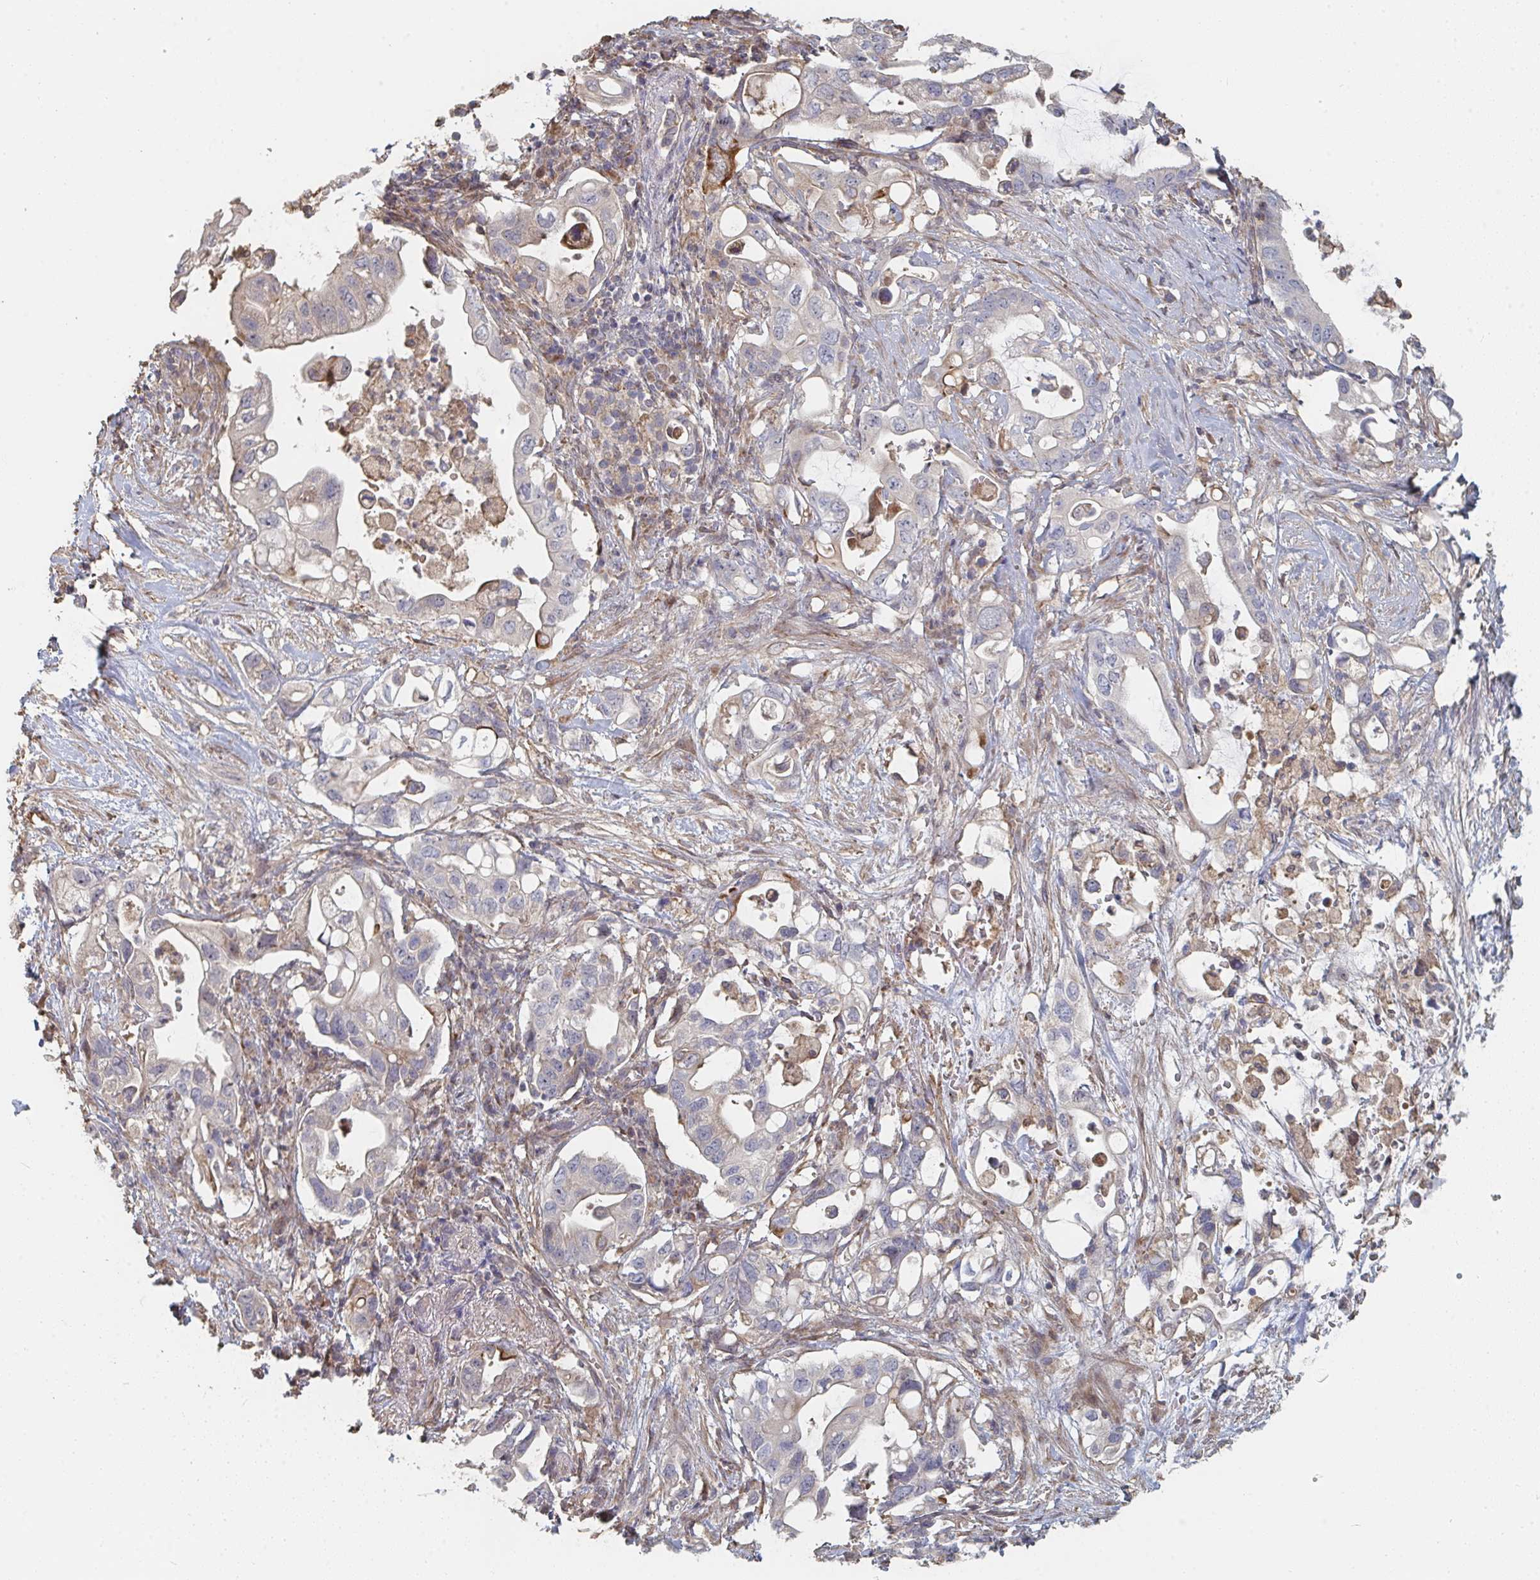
{"staining": {"intensity": "negative", "quantity": "none", "location": "none"}, "tissue": "pancreatic cancer", "cell_type": "Tumor cells", "image_type": "cancer", "snomed": [{"axis": "morphology", "description": "Adenocarcinoma, NOS"}, {"axis": "topography", "description": "Pancreas"}], "caption": "Histopathology image shows no significant protein expression in tumor cells of adenocarcinoma (pancreatic). (Stains: DAB immunohistochemistry with hematoxylin counter stain, Microscopy: brightfield microscopy at high magnification).", "gene": "PTEN", "patient": {"sex": "female", "age": 72}}